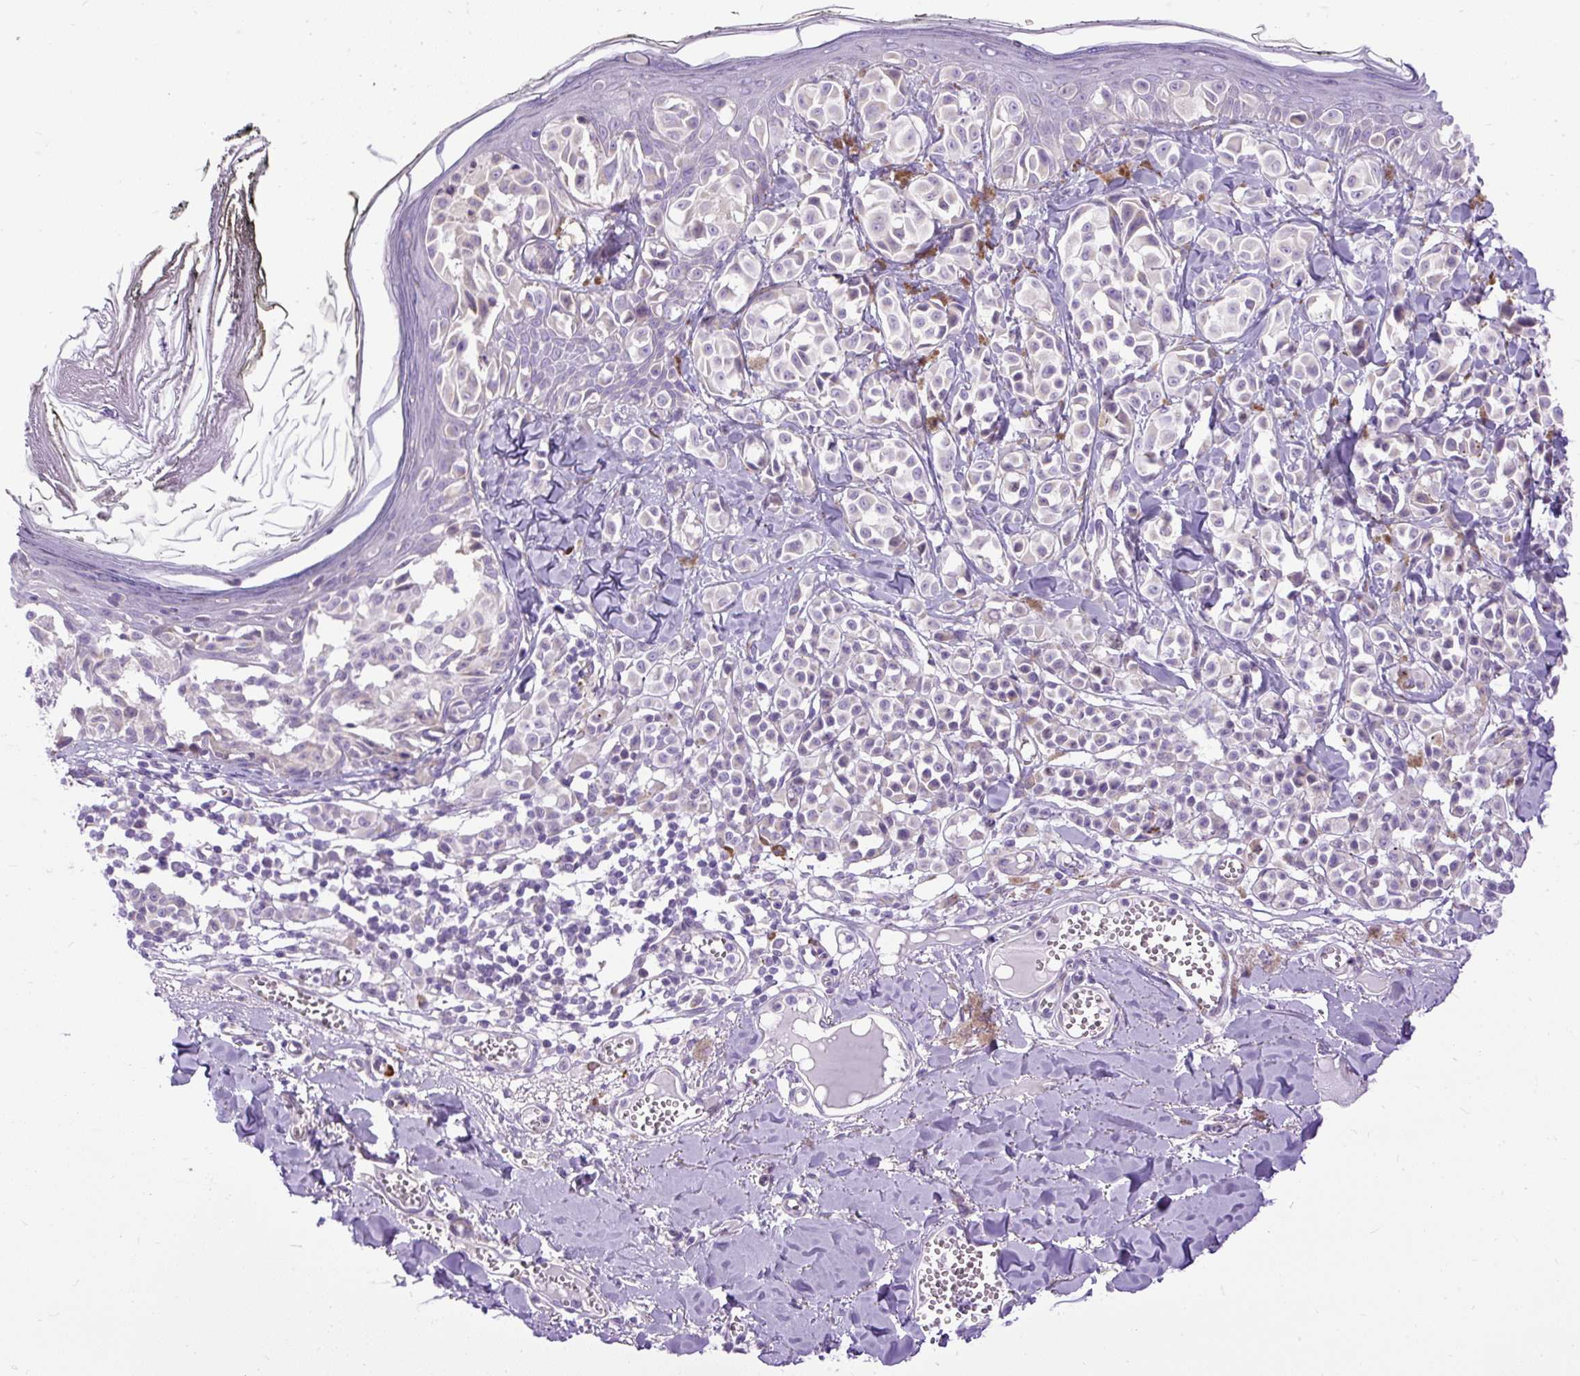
{"staining": {"intensity": "negative", "quantity": "none", "location": "none"}, "tissue": "melanoma", "cell_type": "Tumor cells", "image_type": "cancer", "snomed": [{"axis": "morphology", "description": "Malignant melanoma, NOS"}, {"axis": "topography", "description": "Skin"}], "caption": "A photomicrograph of malignant melanoma stained for a protein demonstrates no brown staining in tumor cells.", "gene": "SYBU", "patient": {"sex": "female", "age": 43}}